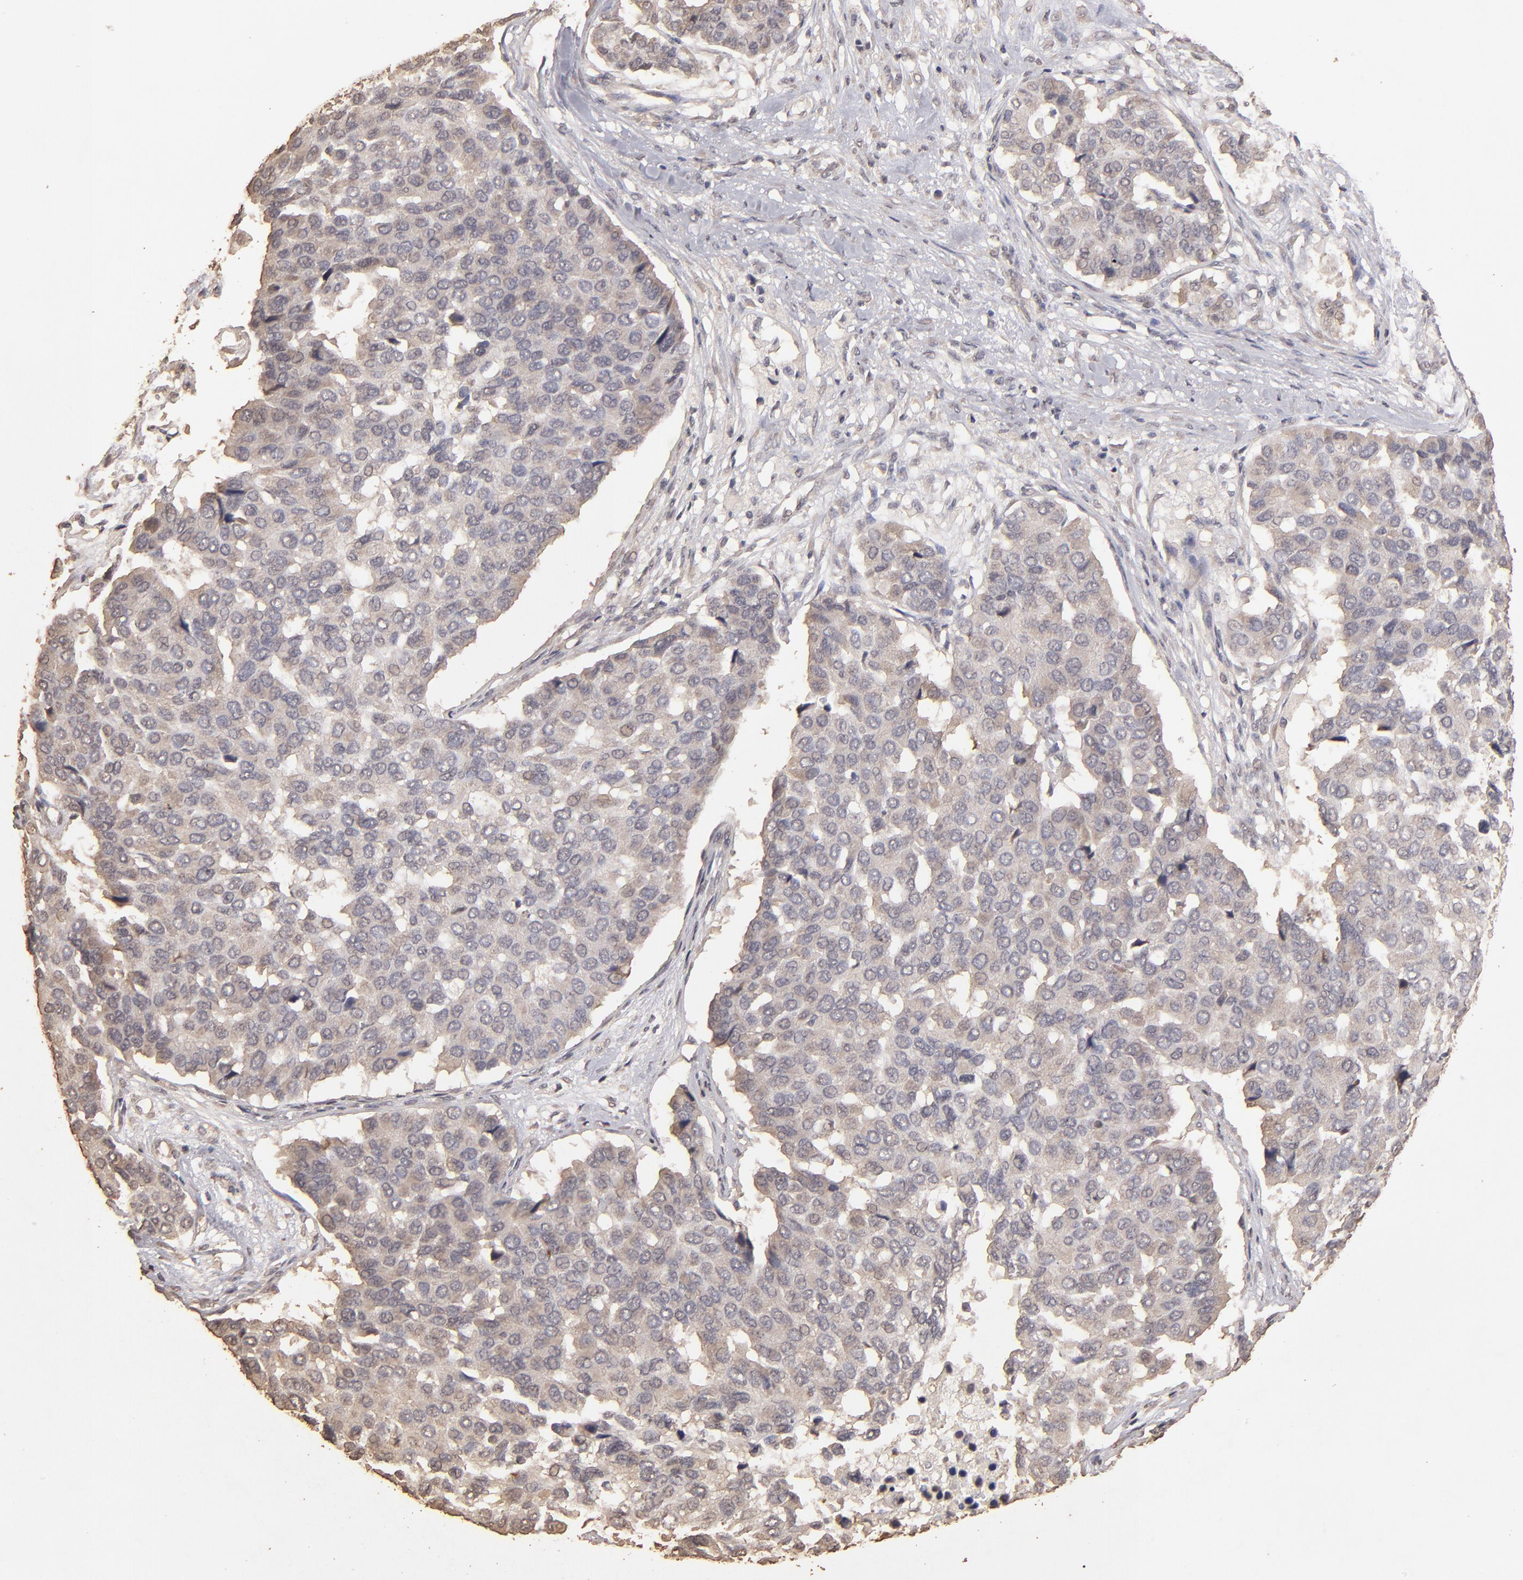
{"staining": {"intensity": "moderate", "quantity": ">75%", "location": "cytoplasmic/membranous"}, "tissue": "pancreatic cancer", "cell_type": "Tumor cells", "image_type": "cancer", "snomed": [{"axis": "morphology", "description": "Adenocarcinoma, NOS"}, {"axis": "topography", "description": "Pancreas"}], "caption": "IHC (DAB (3,3'-diaminobenzidine)) staining of adenocarcinoma (pancreatic) displays moderate cytoplasmic/membranous protein expression in approximately >75% of tumor cells.", "gene": "OPHN1", "patient": {"sex": "male", "age": 50}}